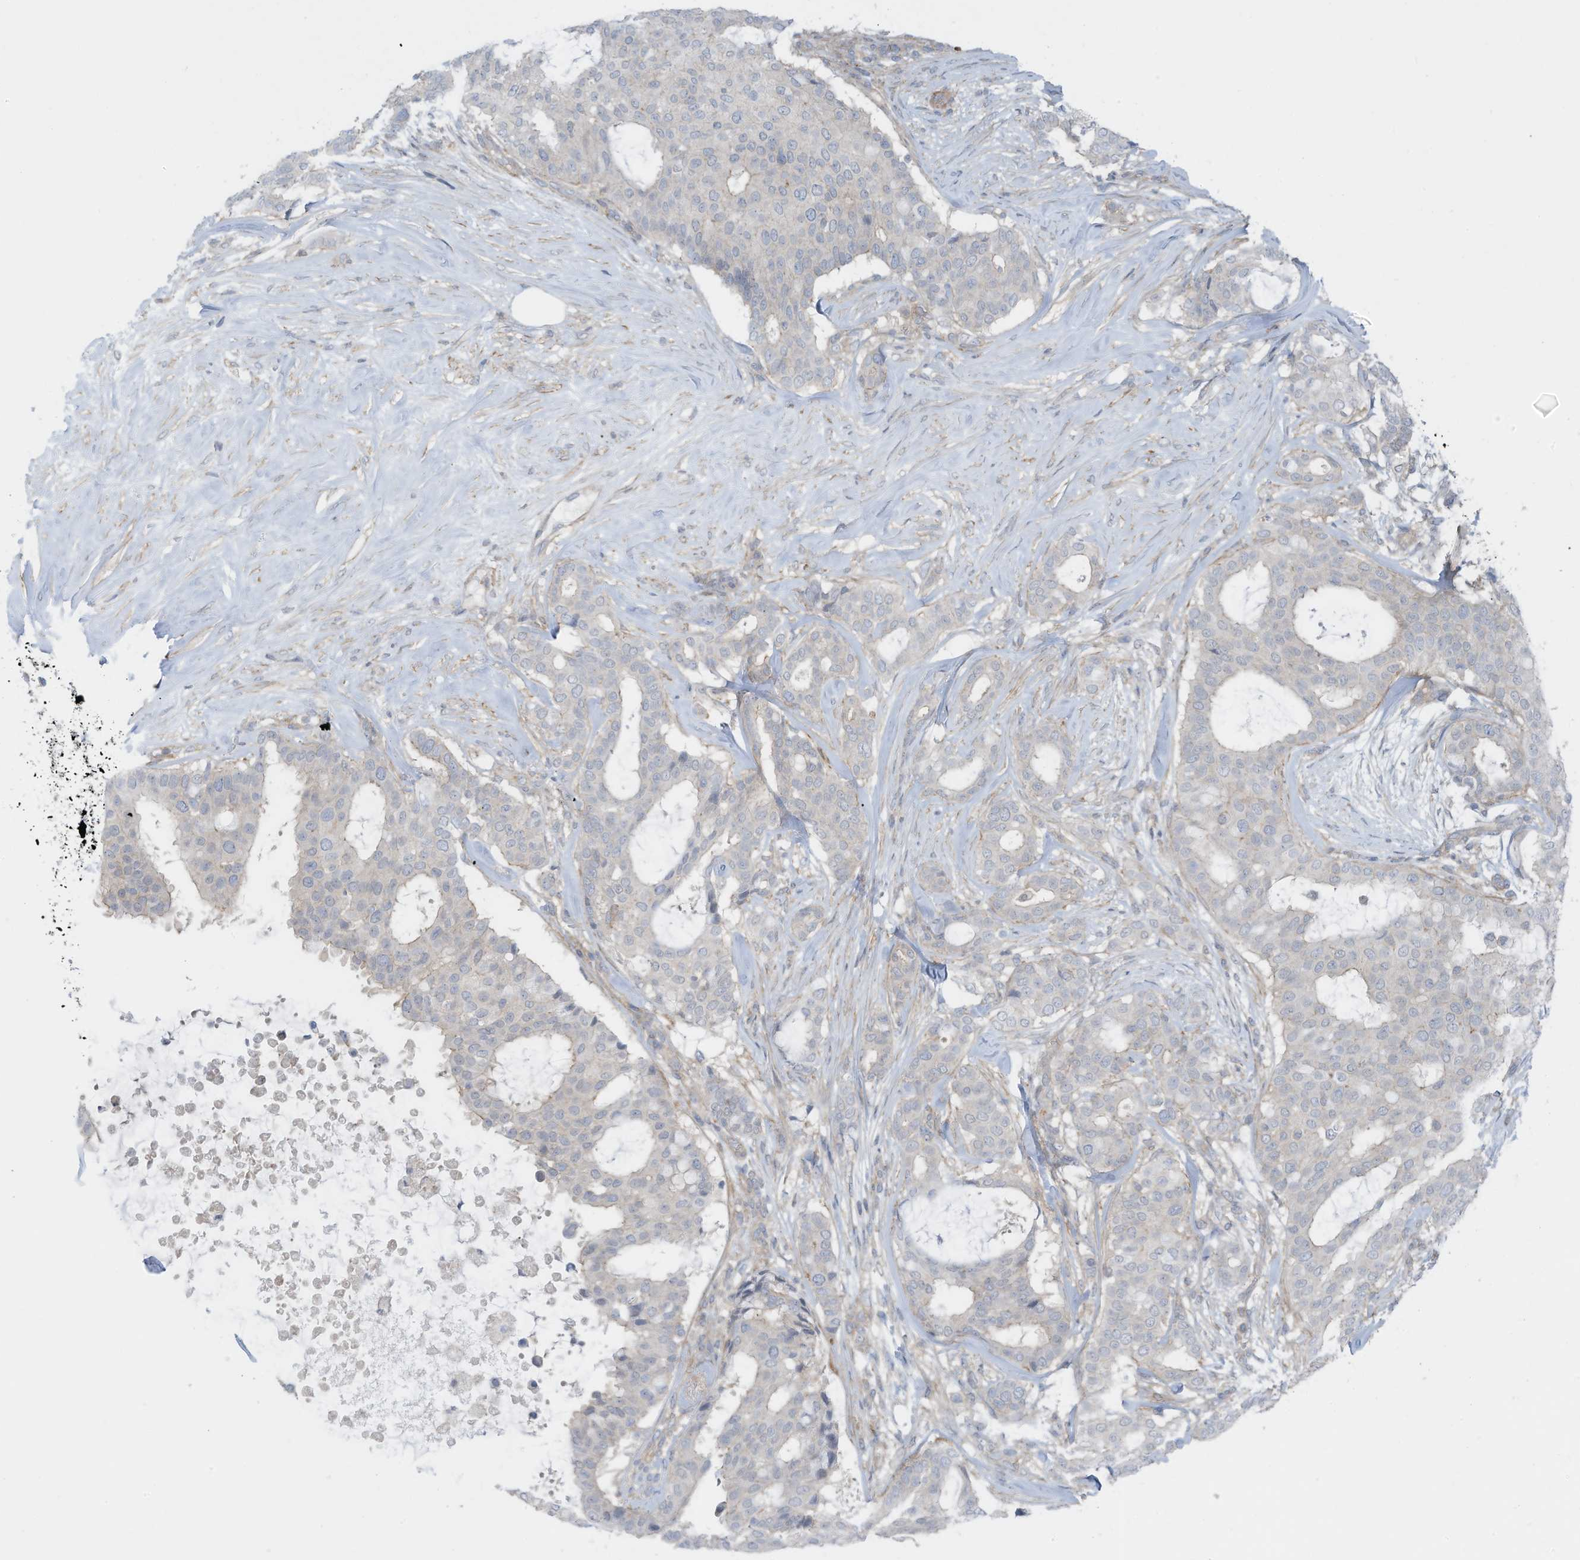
{"staining": {"intensity": "negative", "quantity": "none", "location": "none"}, "tissue": "breast cancer", "cell_type": "Tumor cells", "image_type": "cancer", "snomed": [{"axis": "morphology", "description": "Duct carcinoma"}, {"axis": "topography", "description": "Breast"}], "caption": "Immunohistochemical staining of human breast cancer (infiltrating ductal carcinoma) exhibits no significant staining in tumor cells. (Immunohistochemistry (ihc), brightfield microscopy, high magnification).", "gene": "ZNF846", "patient": {"sex": "female", "age": 75}}